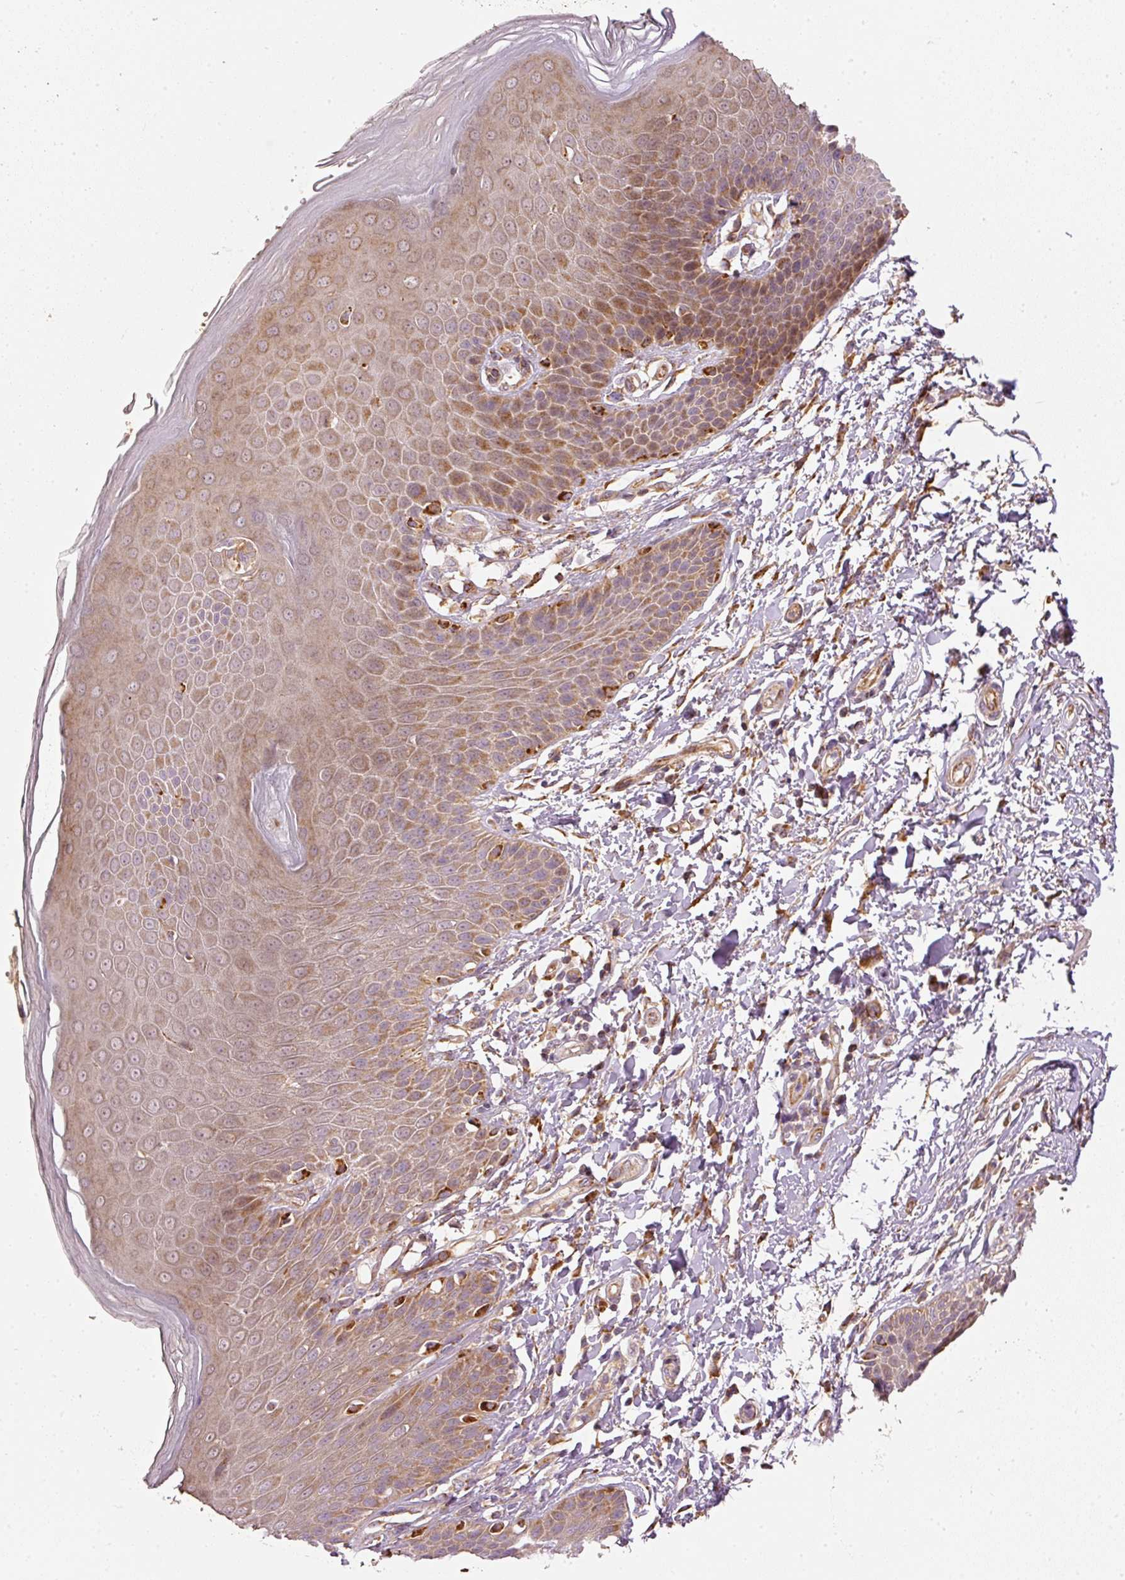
{"staining": {"intensity": "moderate", "quantity": "25%-75%", "location": "cytoplasmic/membranous"}, "tissue": "skin", "cell_type": "Epidermal cells", "image_type": "normal", "snomed": [{"axis": "morphology", "description": "Normal tissue, NOS"}, {"axis": "topography", "description": "Peripheral nerve tissue"}], "caption": "Epidermal cells show moderate cytoplasmic/membranous staining in about 25%-75% of cells in normal skin.", "gene": "MTHFD1L", "patient": {"sex": "male", "age": 51}}